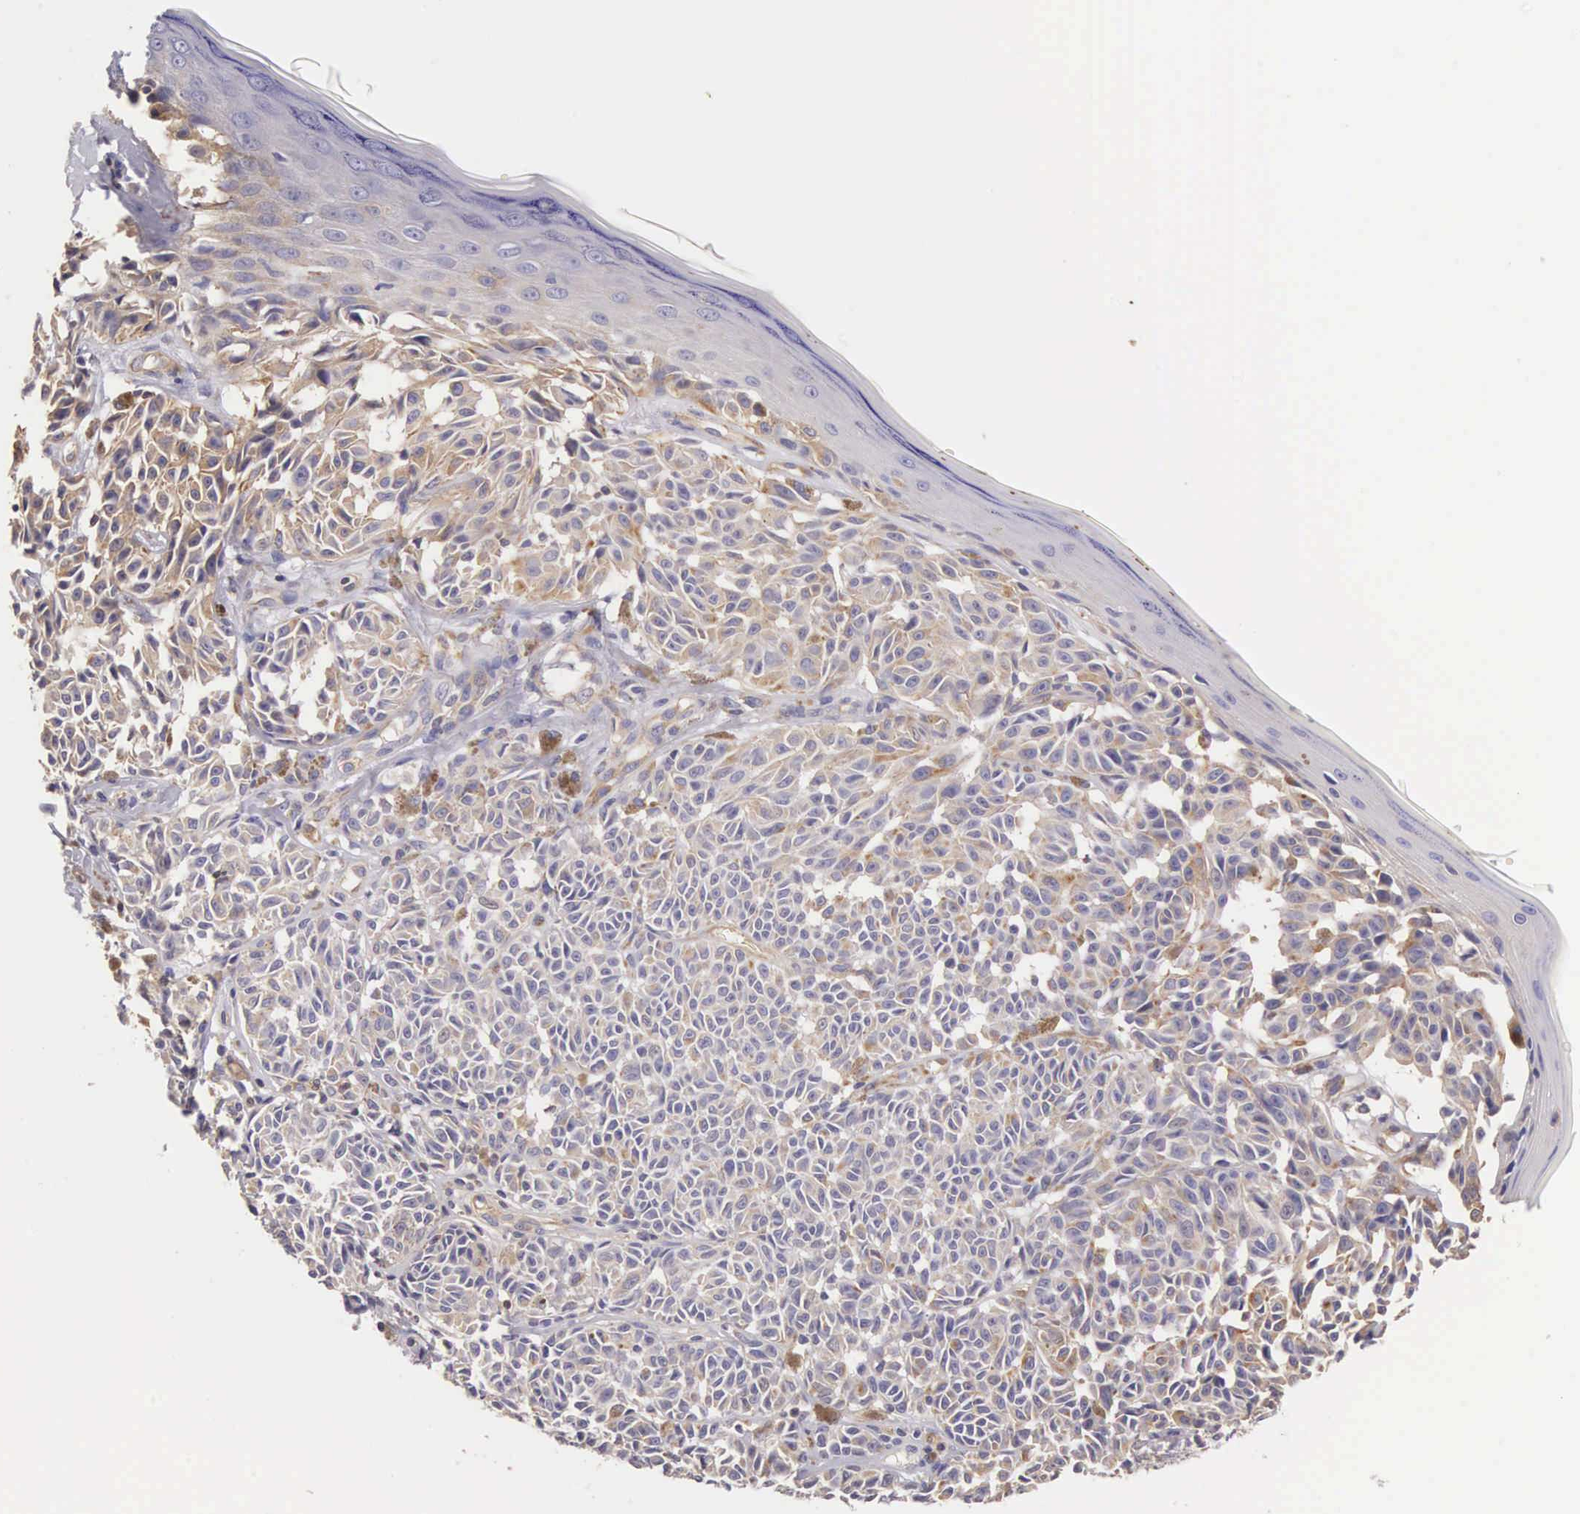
{"staining": {"intensity": "moderate", "quantity": ">75%", "location": "cytoplasmic/membranous"}, "tissue": "melanoma", "cell_type": "Tumor cells", "image_type": "cancer", "snomed": [{"axis": "morphology", "description": "Malignant melanoma, NOS"}, {"axis": "topography", "description": "Skin"}], "caption": "High-power microscopy captured an immunohistochemistry (IHC) histopathology image of malignant melanoma, revealing moderate cytoplasmic/membranous staining in approximately >75% of tumor cells. The staining is performed using DAB (3,3'-diaminobenzidine) brown chromogen to label protein expression. The nuclei are counter-stained blue using hematoxylin.", "gene": "OSBPL3", "patient": {"sex": "male", "age": 49}}